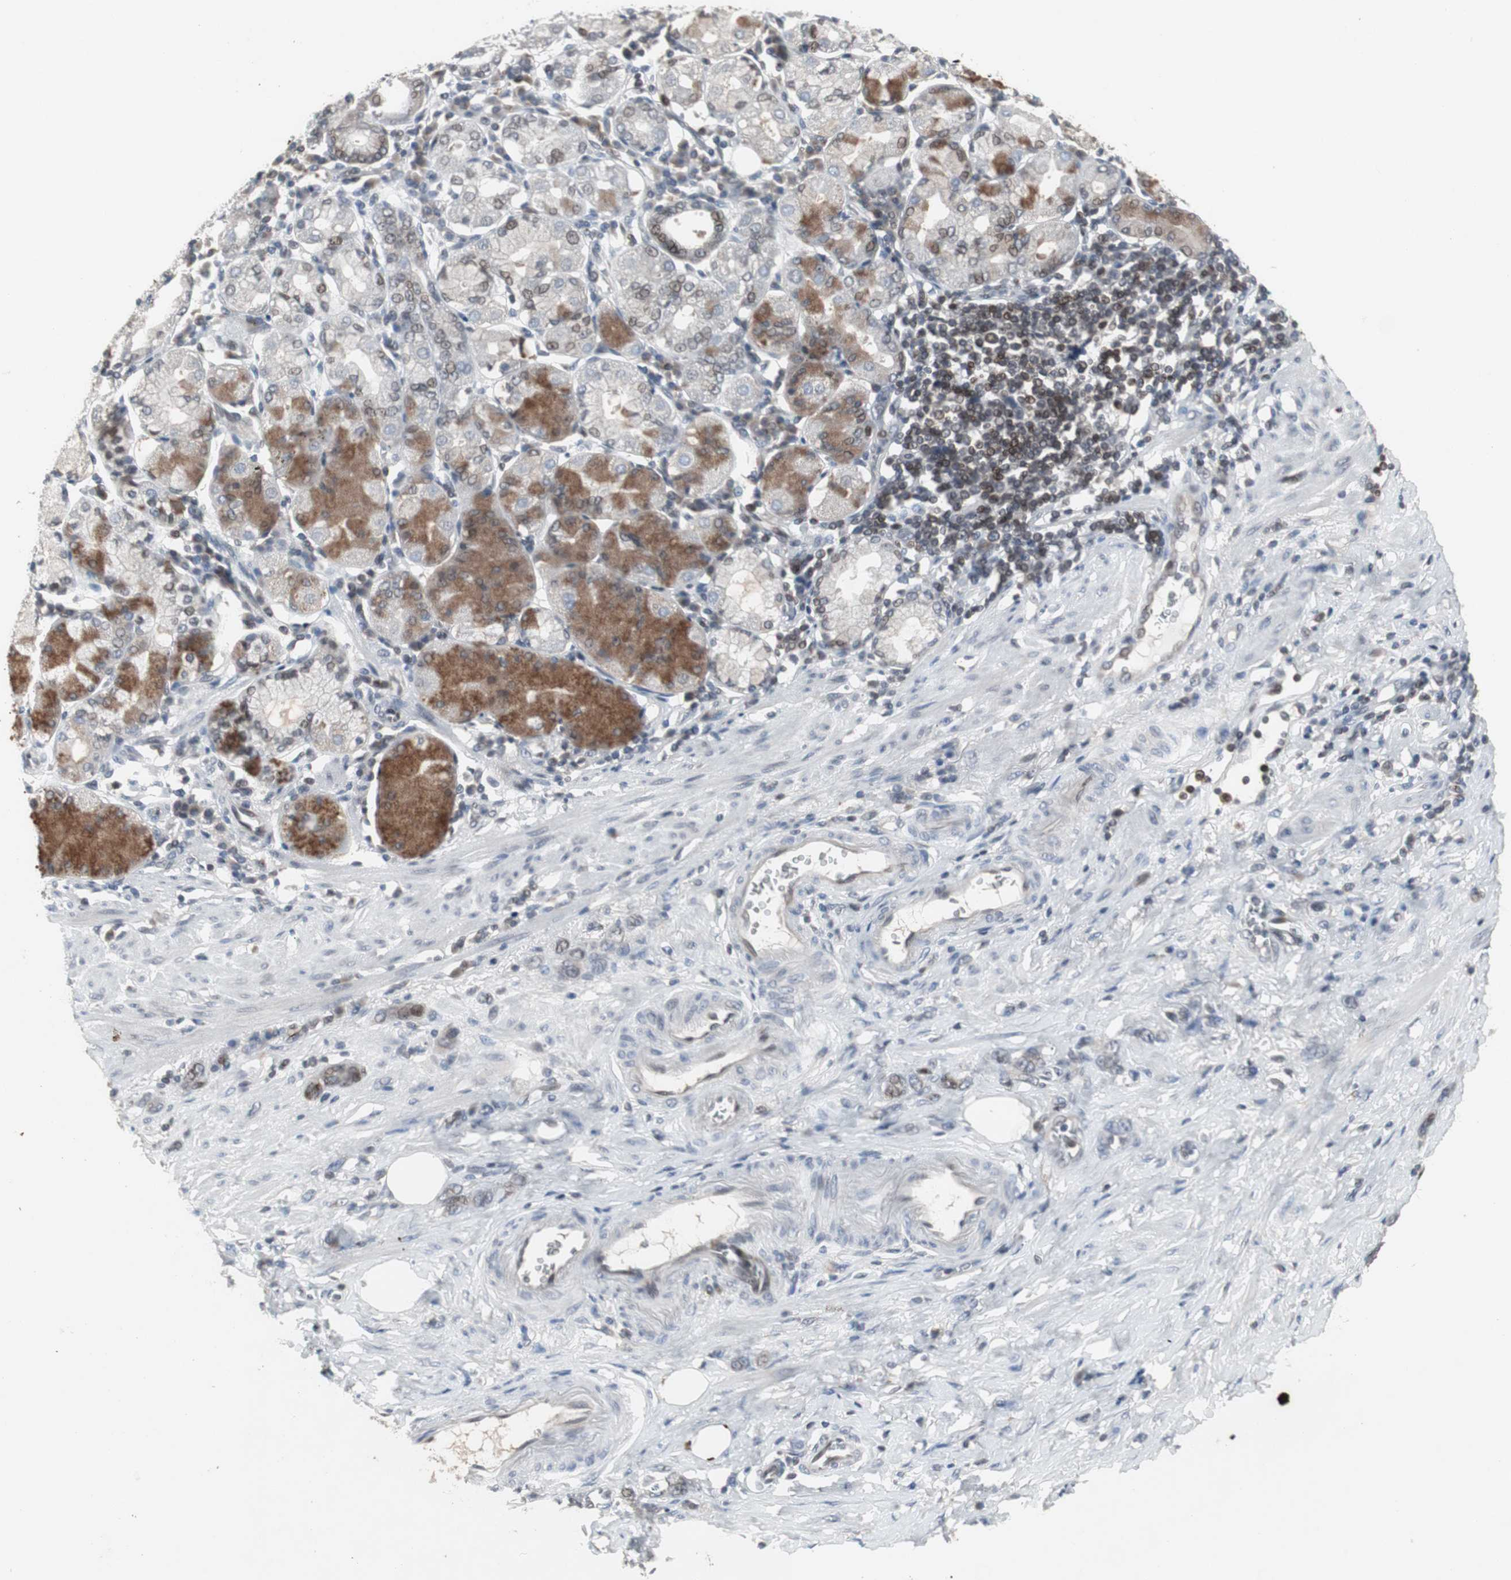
{"staining": {"intensity": "weak", "quantity": "<25%", "location": "cytoplasmic/membranous"}, "tissue": "stomach cancer", "cell_type": "Tumor cells", "image_type": "cancer", "snomed": [{"axis": "morphology", "description": "Adenocarcinoma, NOS"}, {"axis": "topography", "description": "Stomach"}], "caption": "Immunohistochemical staining of human stomach adenocarcinoma shows no significant staining in tumor cells.", "gene": "ZNF396", "patient": {"sex": "male", "age": 82}}